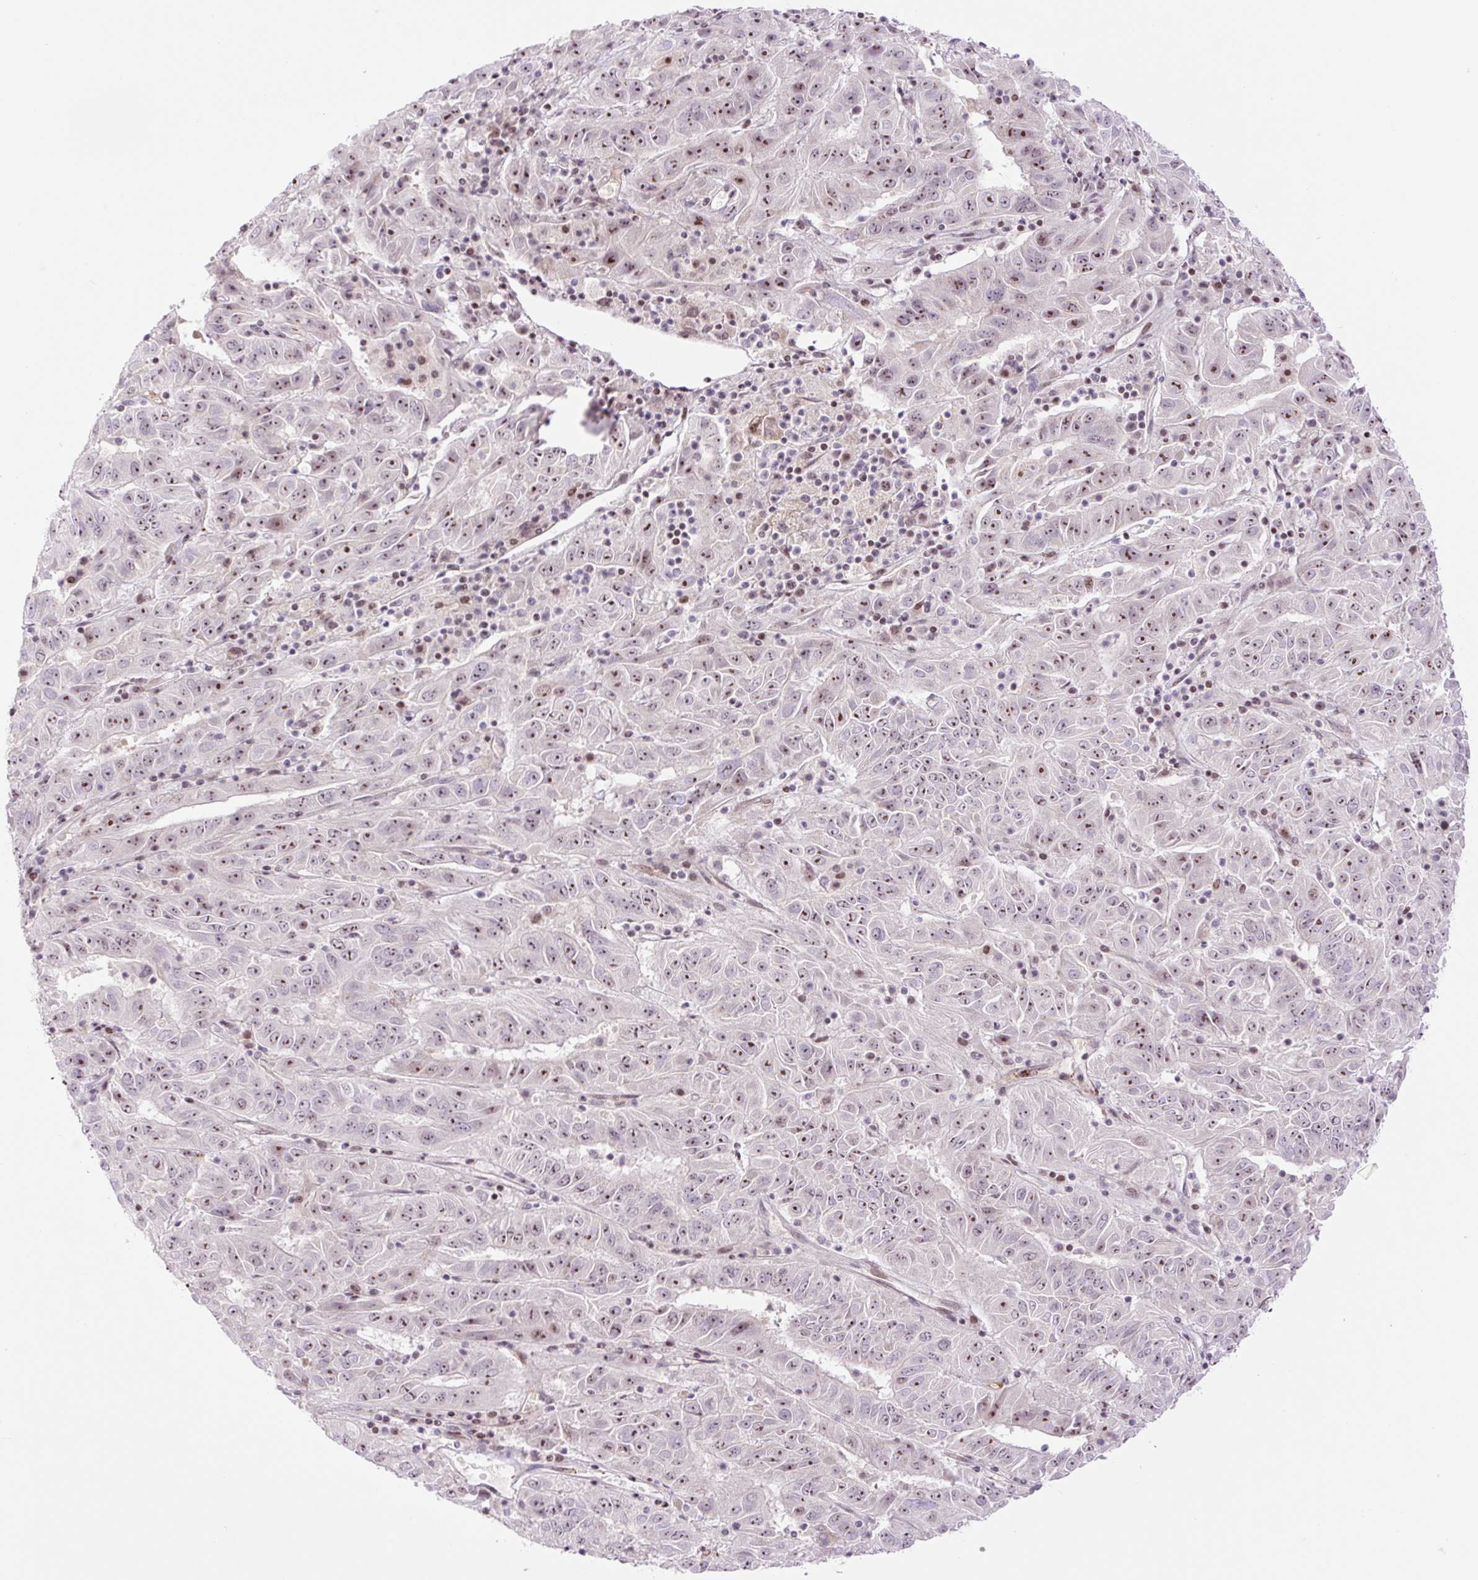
{"staining": {"intensity": "moderate", "quantity": ">75%", "location": "nuclear"}, "tissue": "pancreatic cancer", "cell_type": "Tumor cells", "image_type": "cancer", "snomed": [{"axis": "morphology", "description": "Adenocarcinoma, NOS"}, {"axis": "topography", "description": "Pancreas"}], "caption": "Immunohistochemistry photomicrograph of neoplastic tissue: pancreatic cancer stained using immunohistochemistry (IHC) exhibits medium levels of moderate protein expression localized specifically in the nuclear of tumor cells, appearing as a nuclear brown color.", "gene": "ZNF417", "patient": {"sex": "male", "age": 63}}